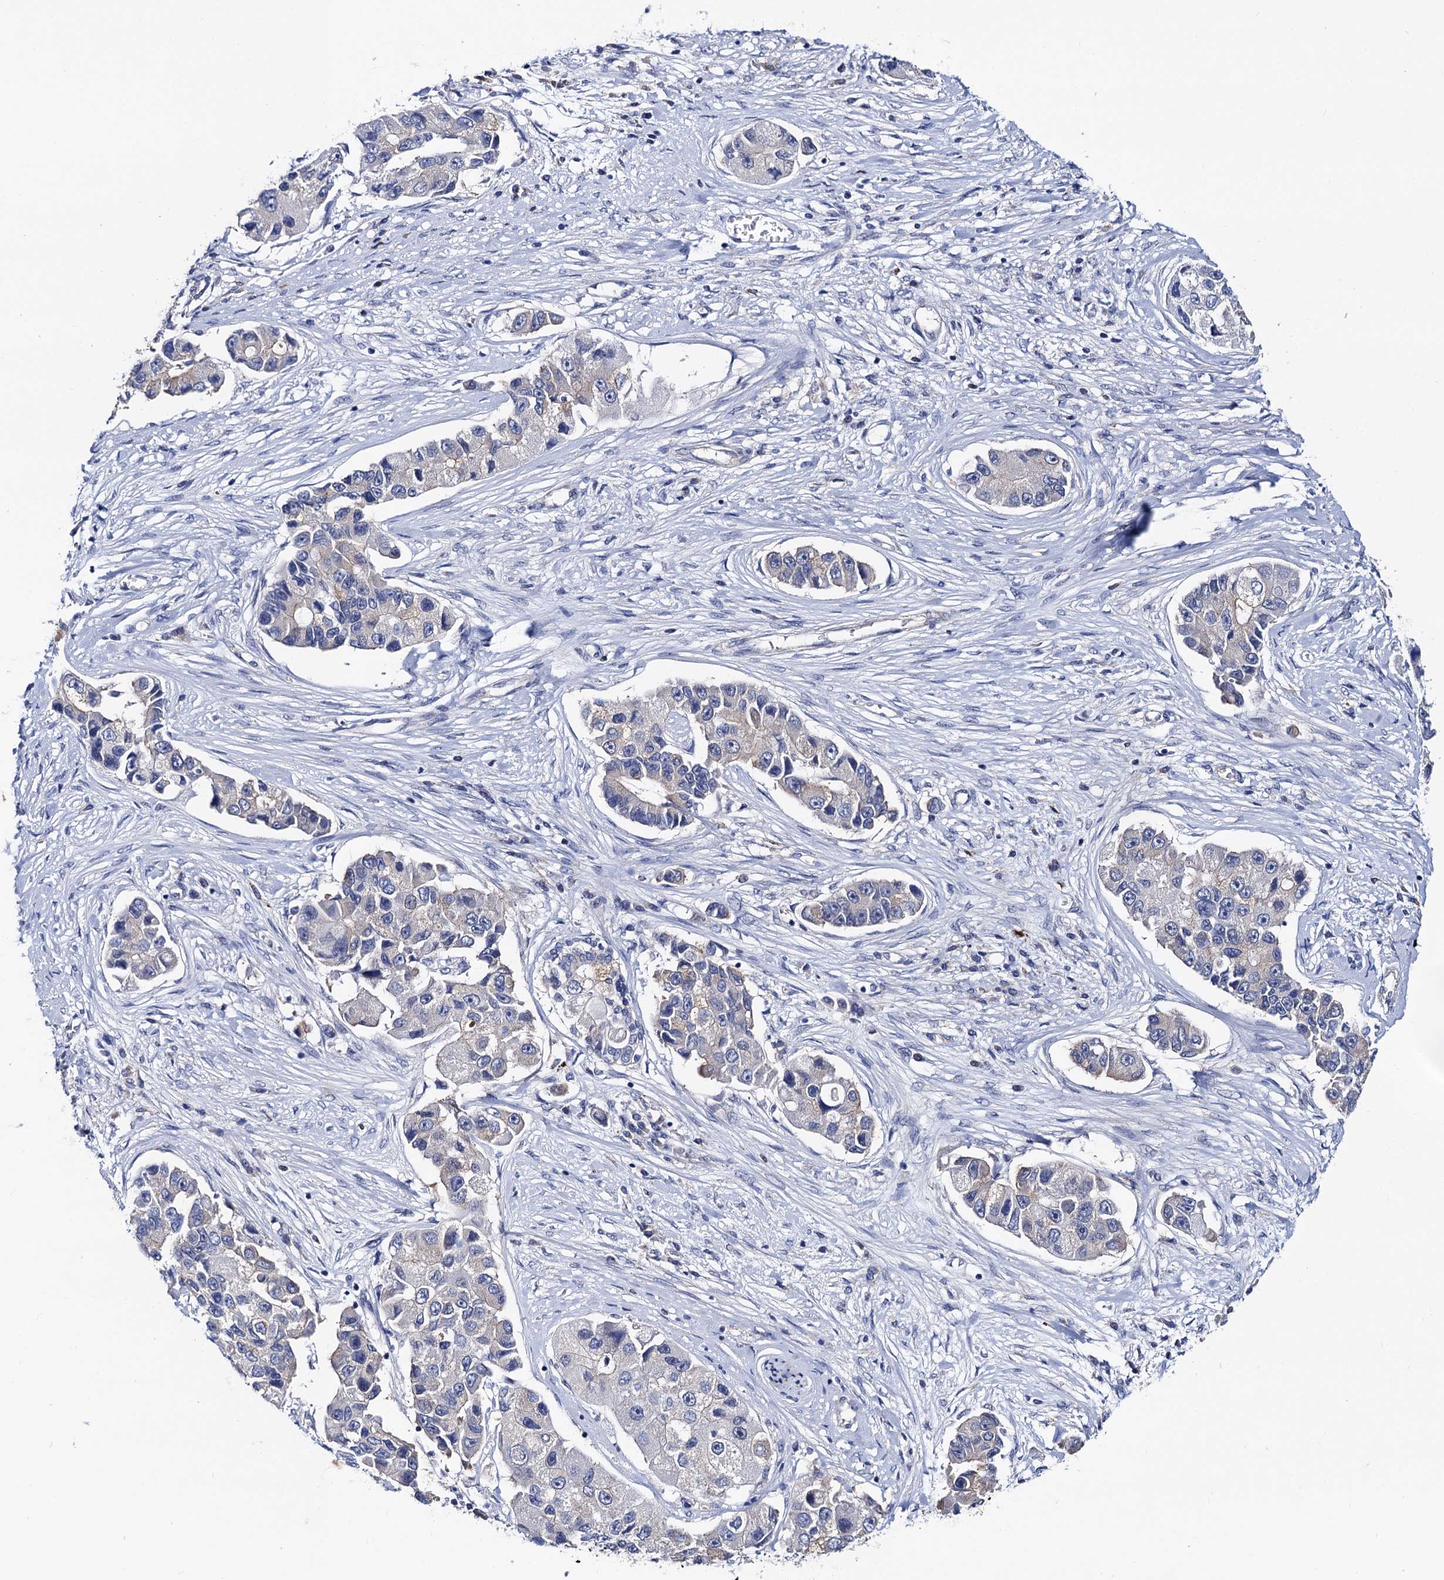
{"staining": {"intensity": "negative", "quantity": "none", "location": "none"}, "tissue": "lung cancer", "cell_type": "Tumor cells", "image_type": "cancer", "snomed": [{"axis": "morphology", "description": "Adenocarcinoma, NOS"}, {"axis": "topography", "description": "Lung"}], "caption": "Immunohistochemistry (IHC) of lung cancer demonstrates no positivity in tumor cells. (DAB immunohistochemistry visualized using brightfield microscopy, high magnification).", "gene": "ZDHHC18", "patient": {"sex": "female", "age": 54}}